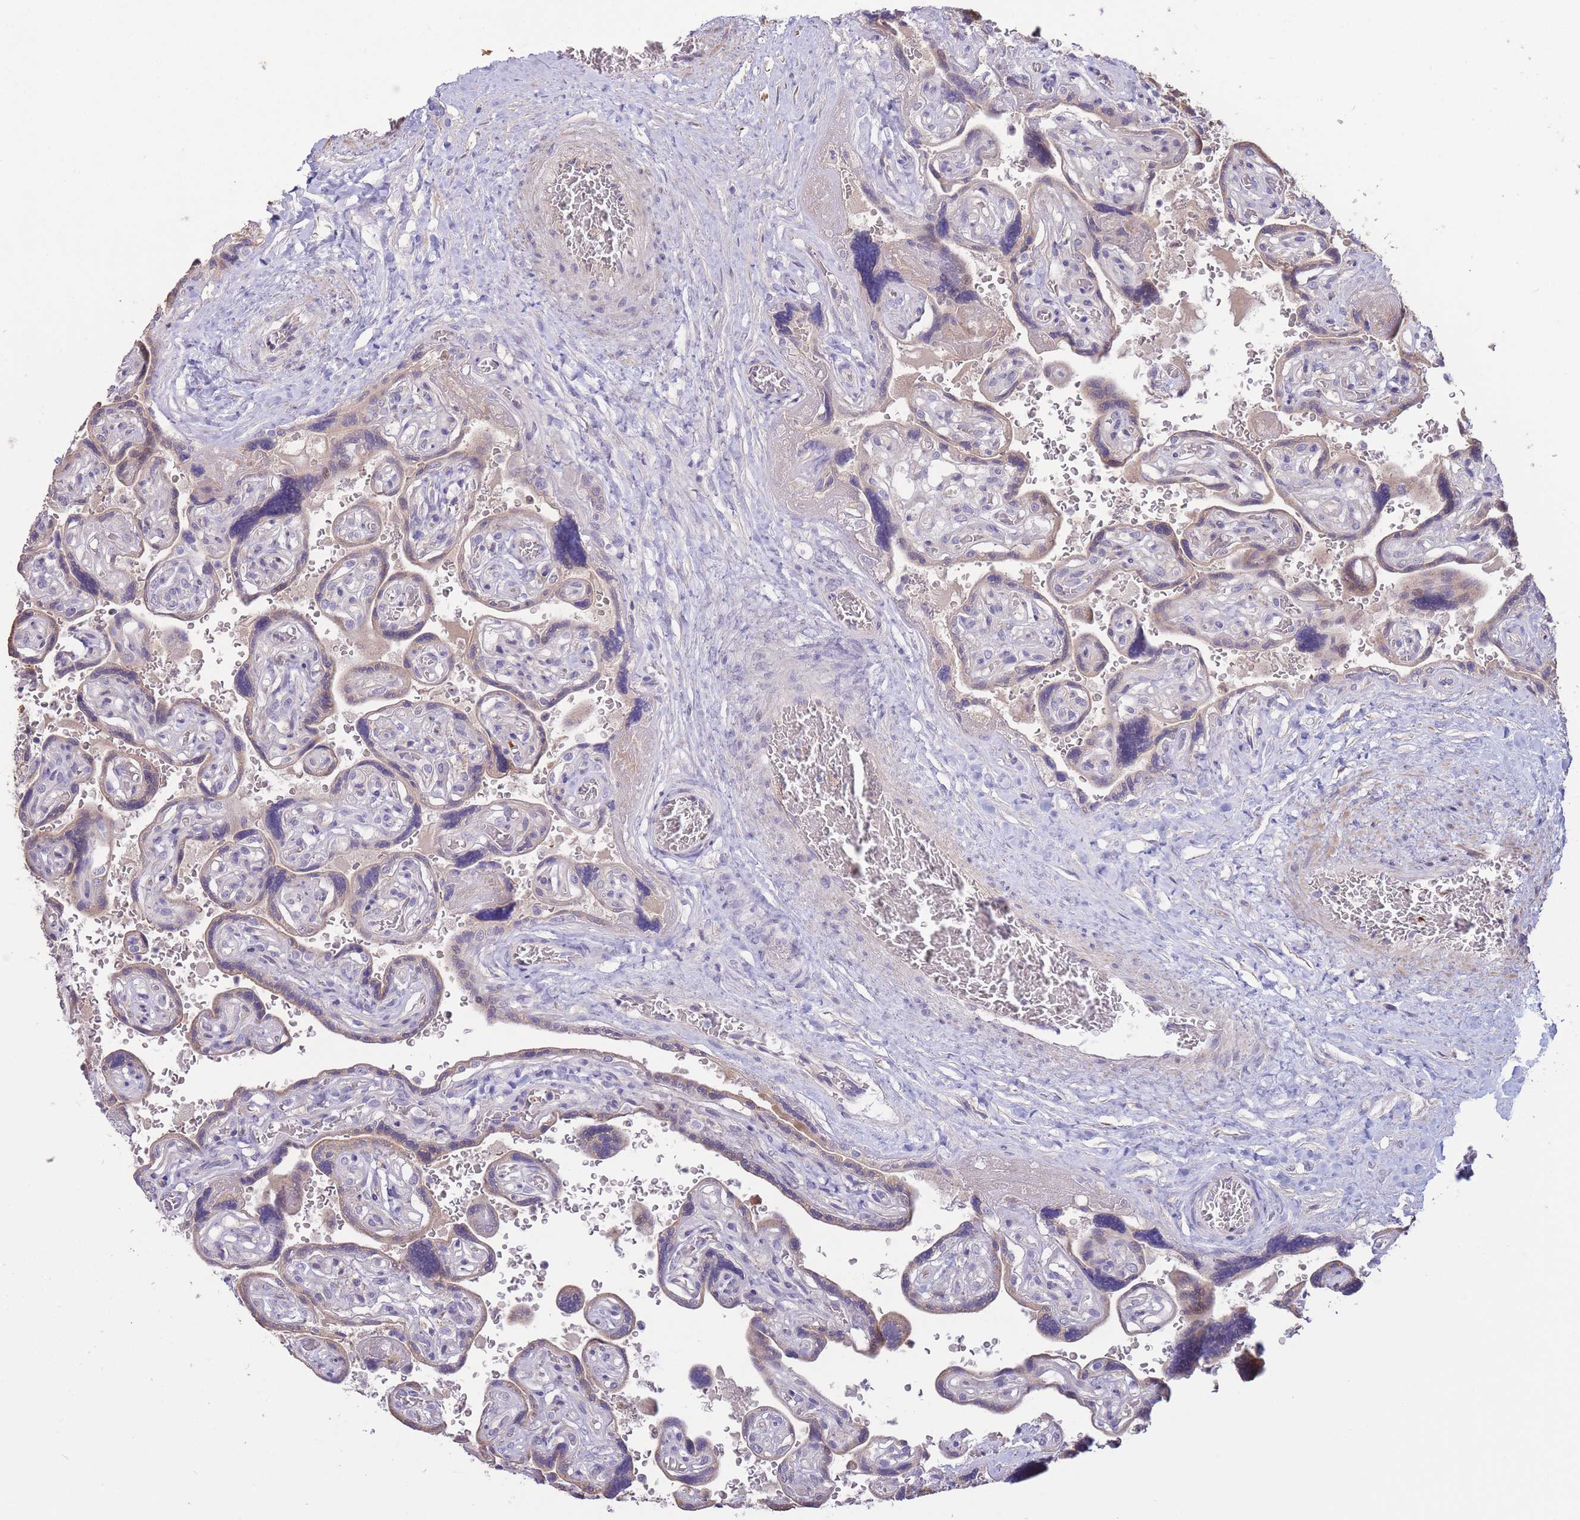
{"staining": {"intensity": "weak", "quantity": "25%-75%", "location": "cytoplasmic/membranous"}, "tissue": "placenta", "cell_type": "Trophoblastic cells", "image_type": "normal", "snomed": [{"axis": "morphology", "description": "Normal tissue, NOS"}, {"axis": "topography", "description": "Placenta"}], "caption": "The photomicrograph demonstrates immunohistochemical staining of unremarkable placenta. There is weak cytoplasmic/membranous staining is seen in about 25%-75% of trophoblastic cells.", "gene": "ZNF304", "patient": {"sex": "female", "age": 32}}